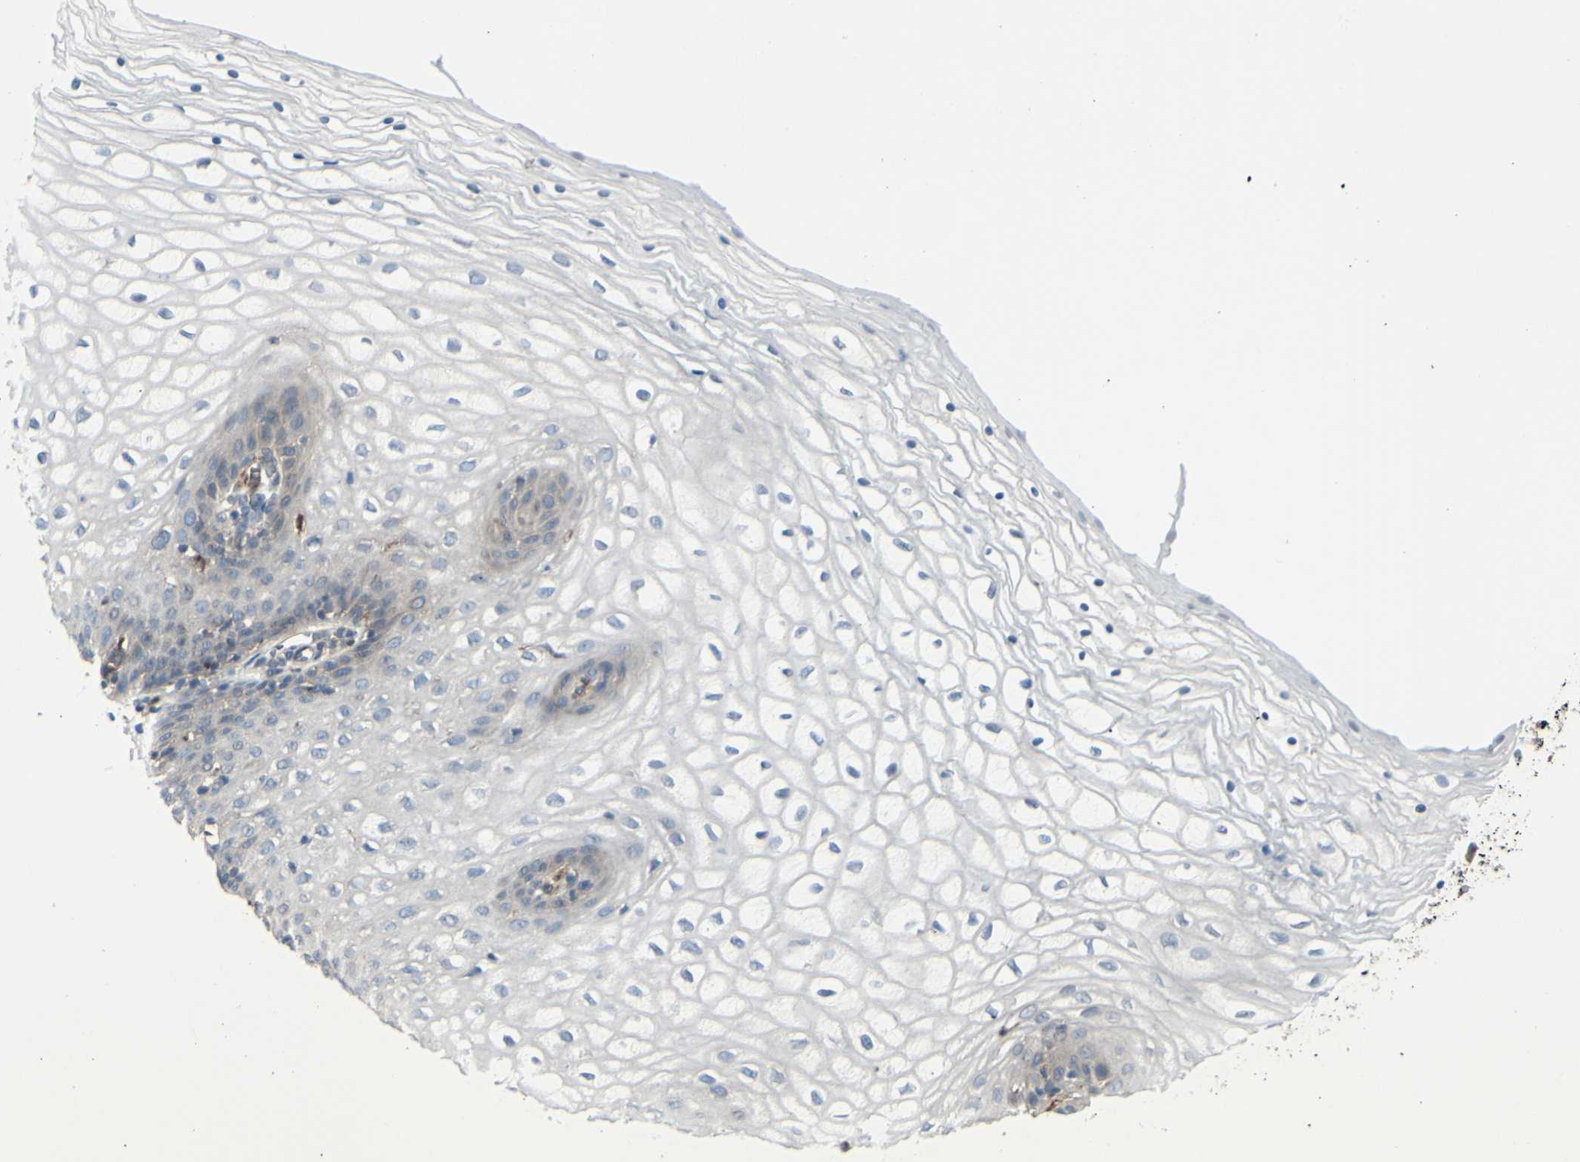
{"staining": {"intensity": "weak", "quantity": "<25%", "location": "cytoplasmic/membranous"}, "tissue": "vagina", "cell_type": "Squamous epithelial cells", "image_type": "normal", "snomed": [{"axis": "morphology", "description": "Normal tissue, NOS"}, {"axis": "topography", "description": "Vagina"}], "caption": "This is an immunohistochemistry histopathology image of unremarkable vagina. There is no positivity in squamous epithelial cells.", "gene": "IGSF9B", "patient": {"sex": "female", "age": 34}}